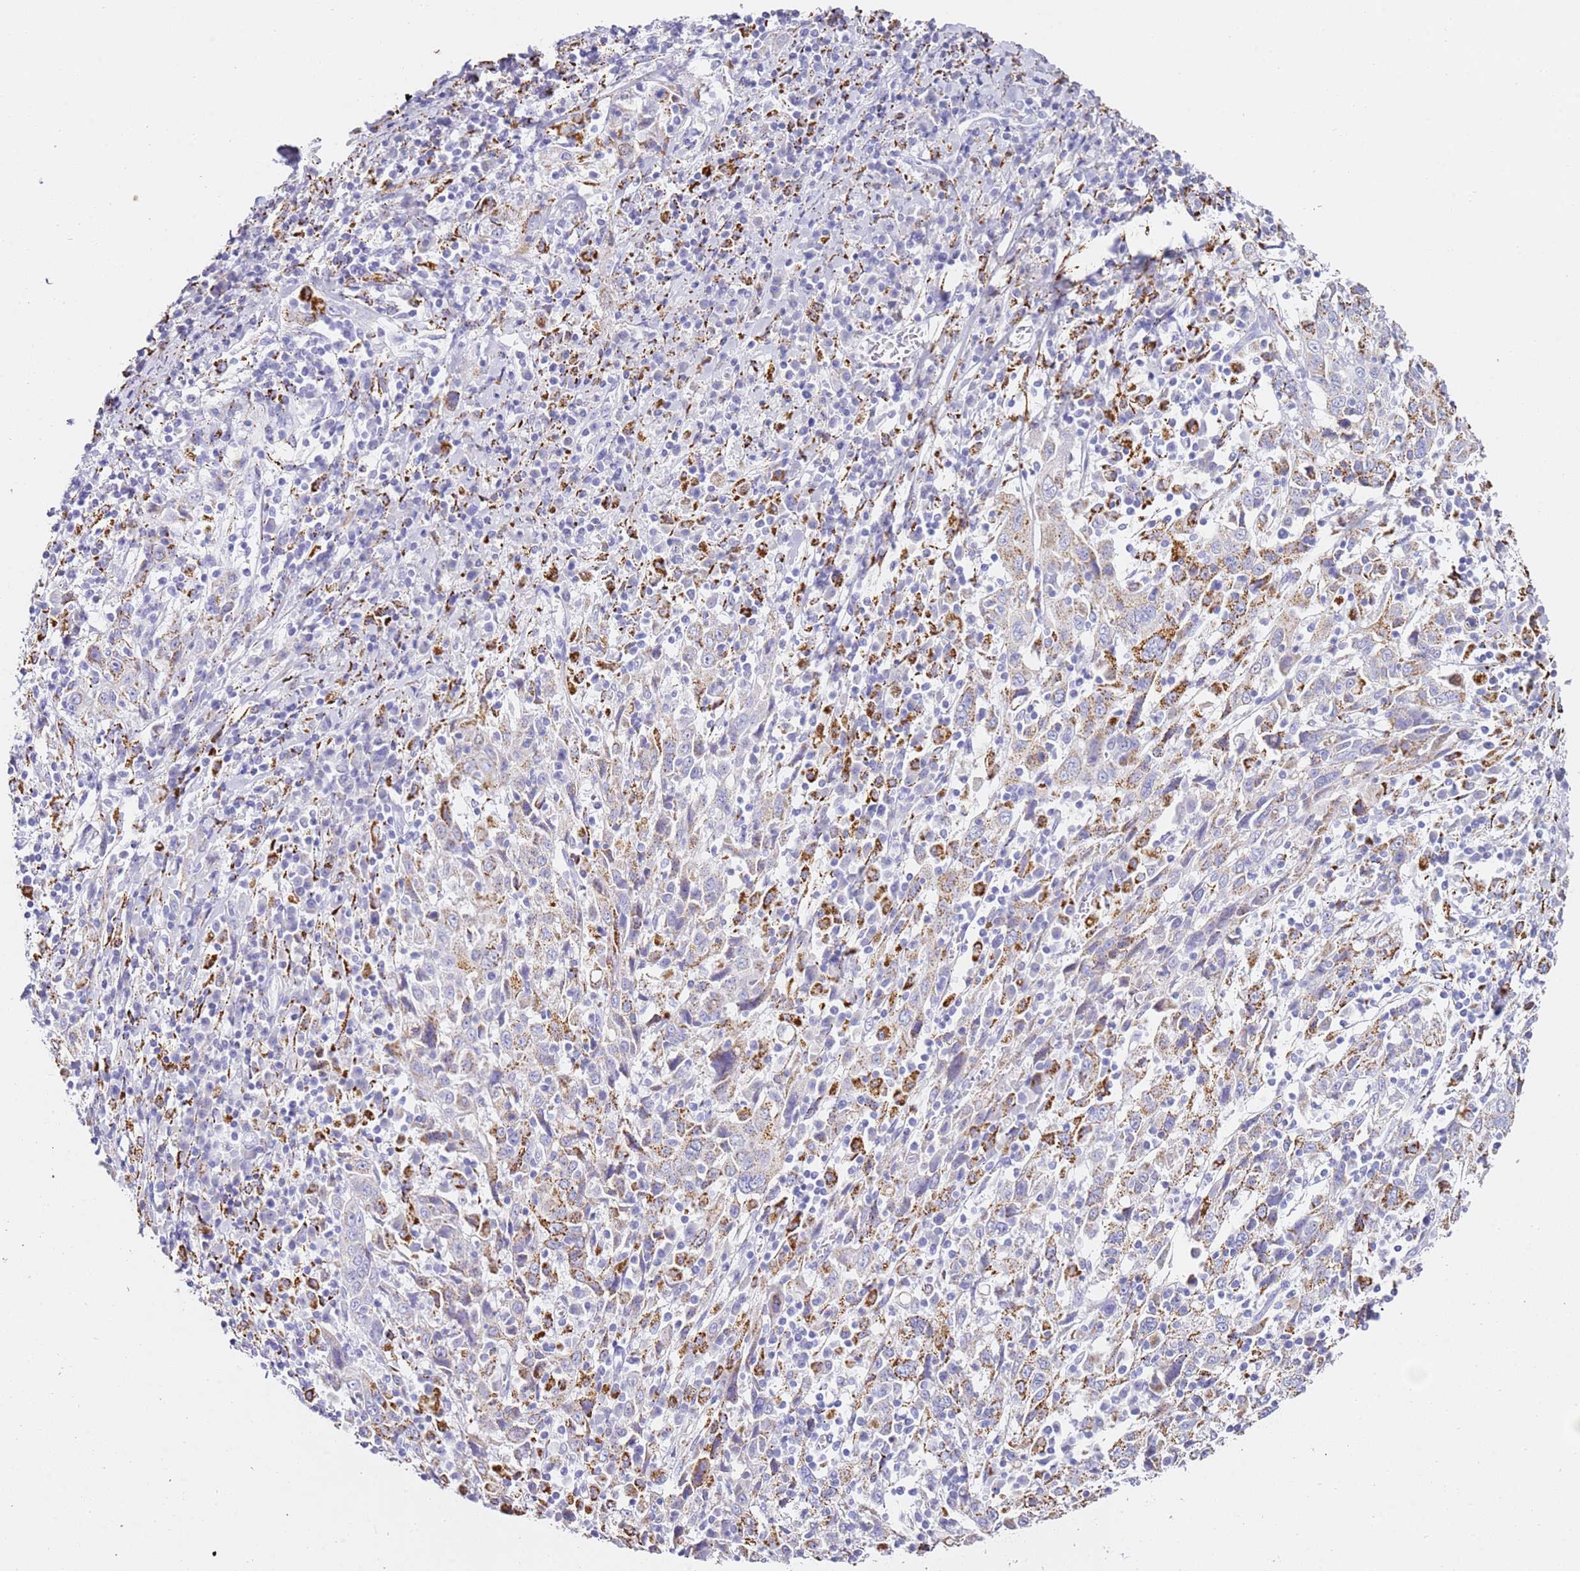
{"staining": {"intensity": "moderate", "quantity": "25%-75%", "location": "cytoplasmic/membranous"}, "tissue": "cervical cancer", "cell_type": "Tumor cells", "image_type": "cancer", "snomed": [{"axis": "morphology", "description": "Squamous cell carcinoma, NOS"}, {"axis": "topography", "description": "Cervix"}], "caption": "Immunohistochemistry (IHC) (DAB (3,3'-diaminobenzidine)) staining of cervical squamous cell carcinoma shows moderate cytoplasmic/membranous protein positivity in approximately 25%-75% of tumor cells. The staining is performed using DAB (3,3'-diaminobenzidine) brown chromogen to label protein expression. The nuclei are counter-stained blue using hematoxylin.", "gene": "PTBP2", "patient": {"sex": "female", "age": 46}}